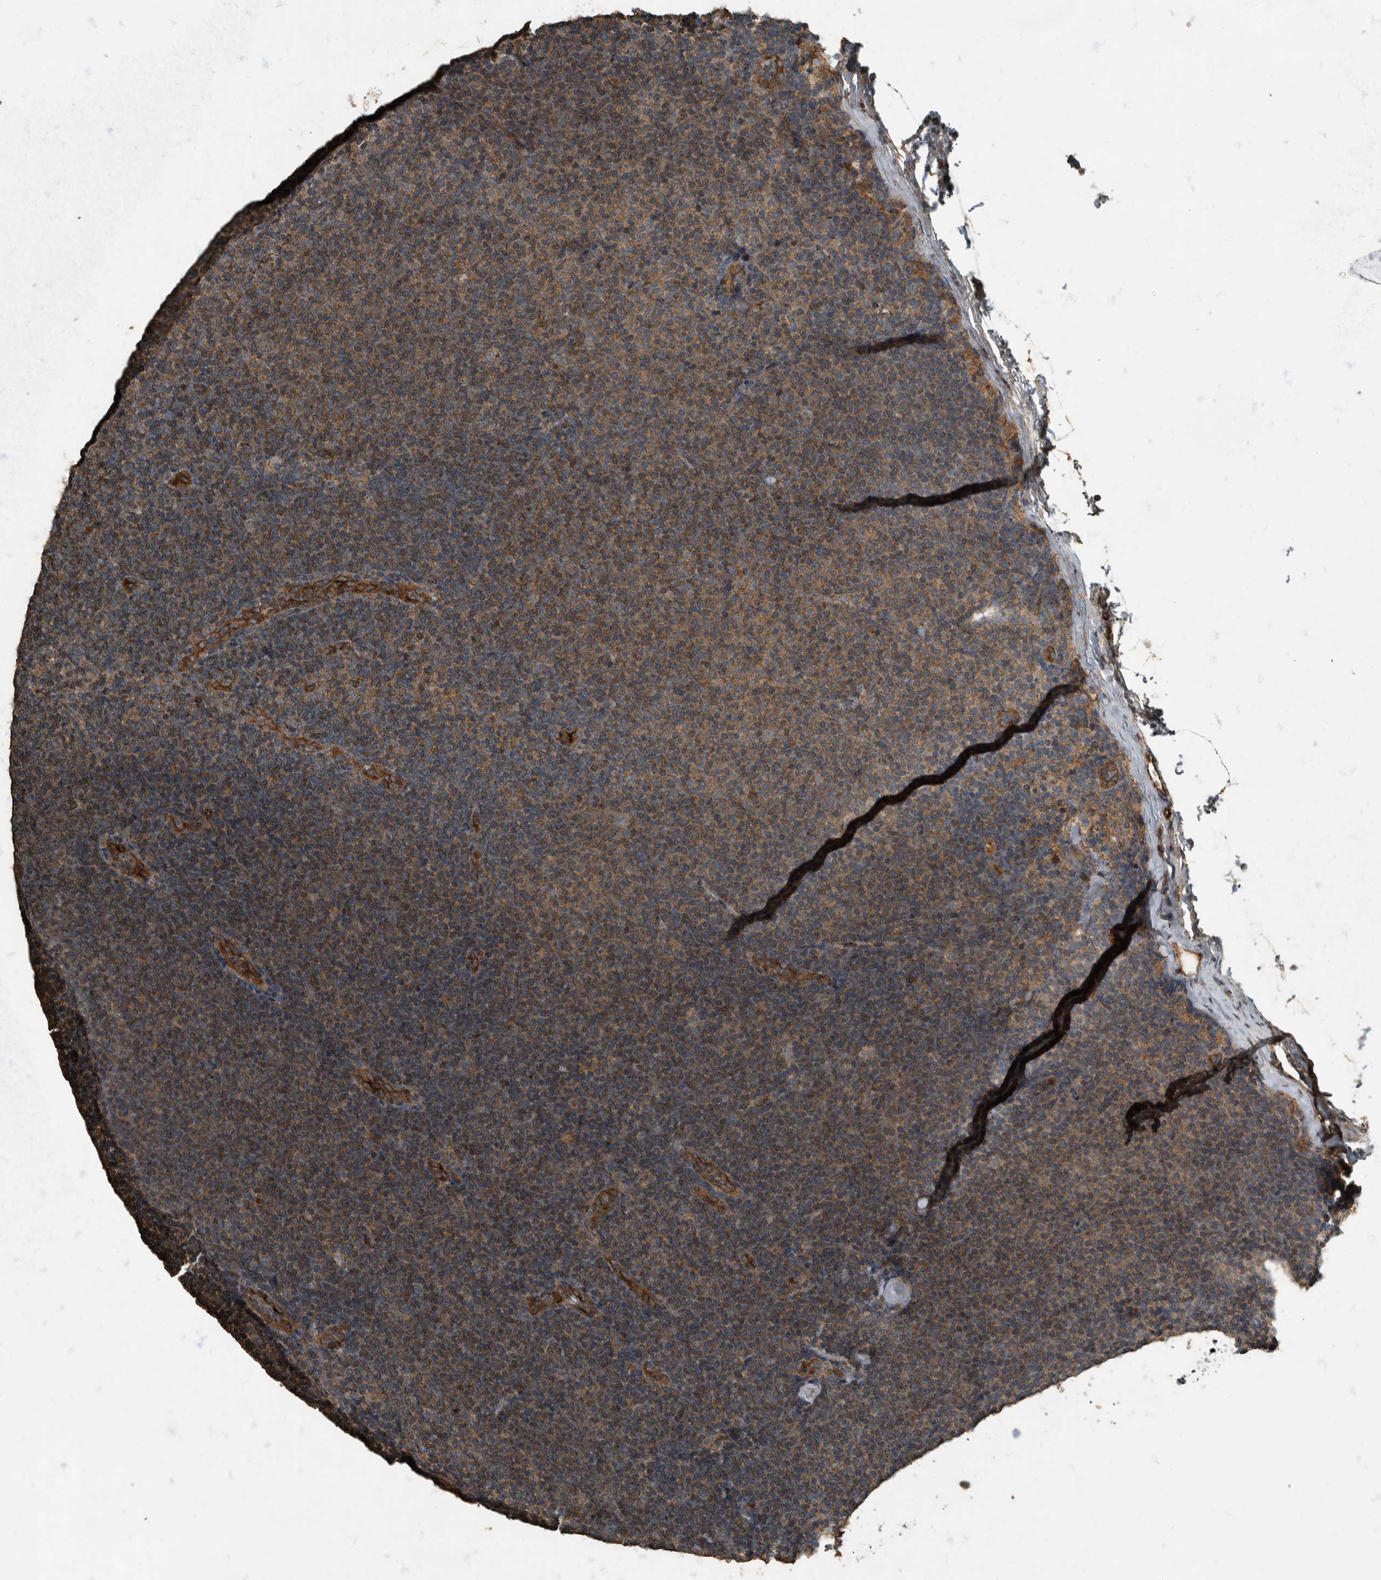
{"staining": {"intensity": "moderate", "quantity": "25%-75%", "location": "cytoplasmic/membranous"}, "tissue": "lymphoma", "cell_type": "Tumor cells", "image_type": "cancer", "snomed": [{"axis": "morphology", "description": "Malignant lymphoma, non-Hodgkin's type, Low grade"}, {"axis": "topography", "description": "Lymph node"}], "caption": "Moderate cytoplasmic/membranous staining is present in approximately 25%-75% of tumor cells in lymphoma. (Stains: DAB (3,3'-diaminobenzidine) in brown, nuclei in blue, Microscopy: brightfield microscopy at high magnification).", "gene": "IL15RA", "patient": {"sex": "female", "age": 53}}